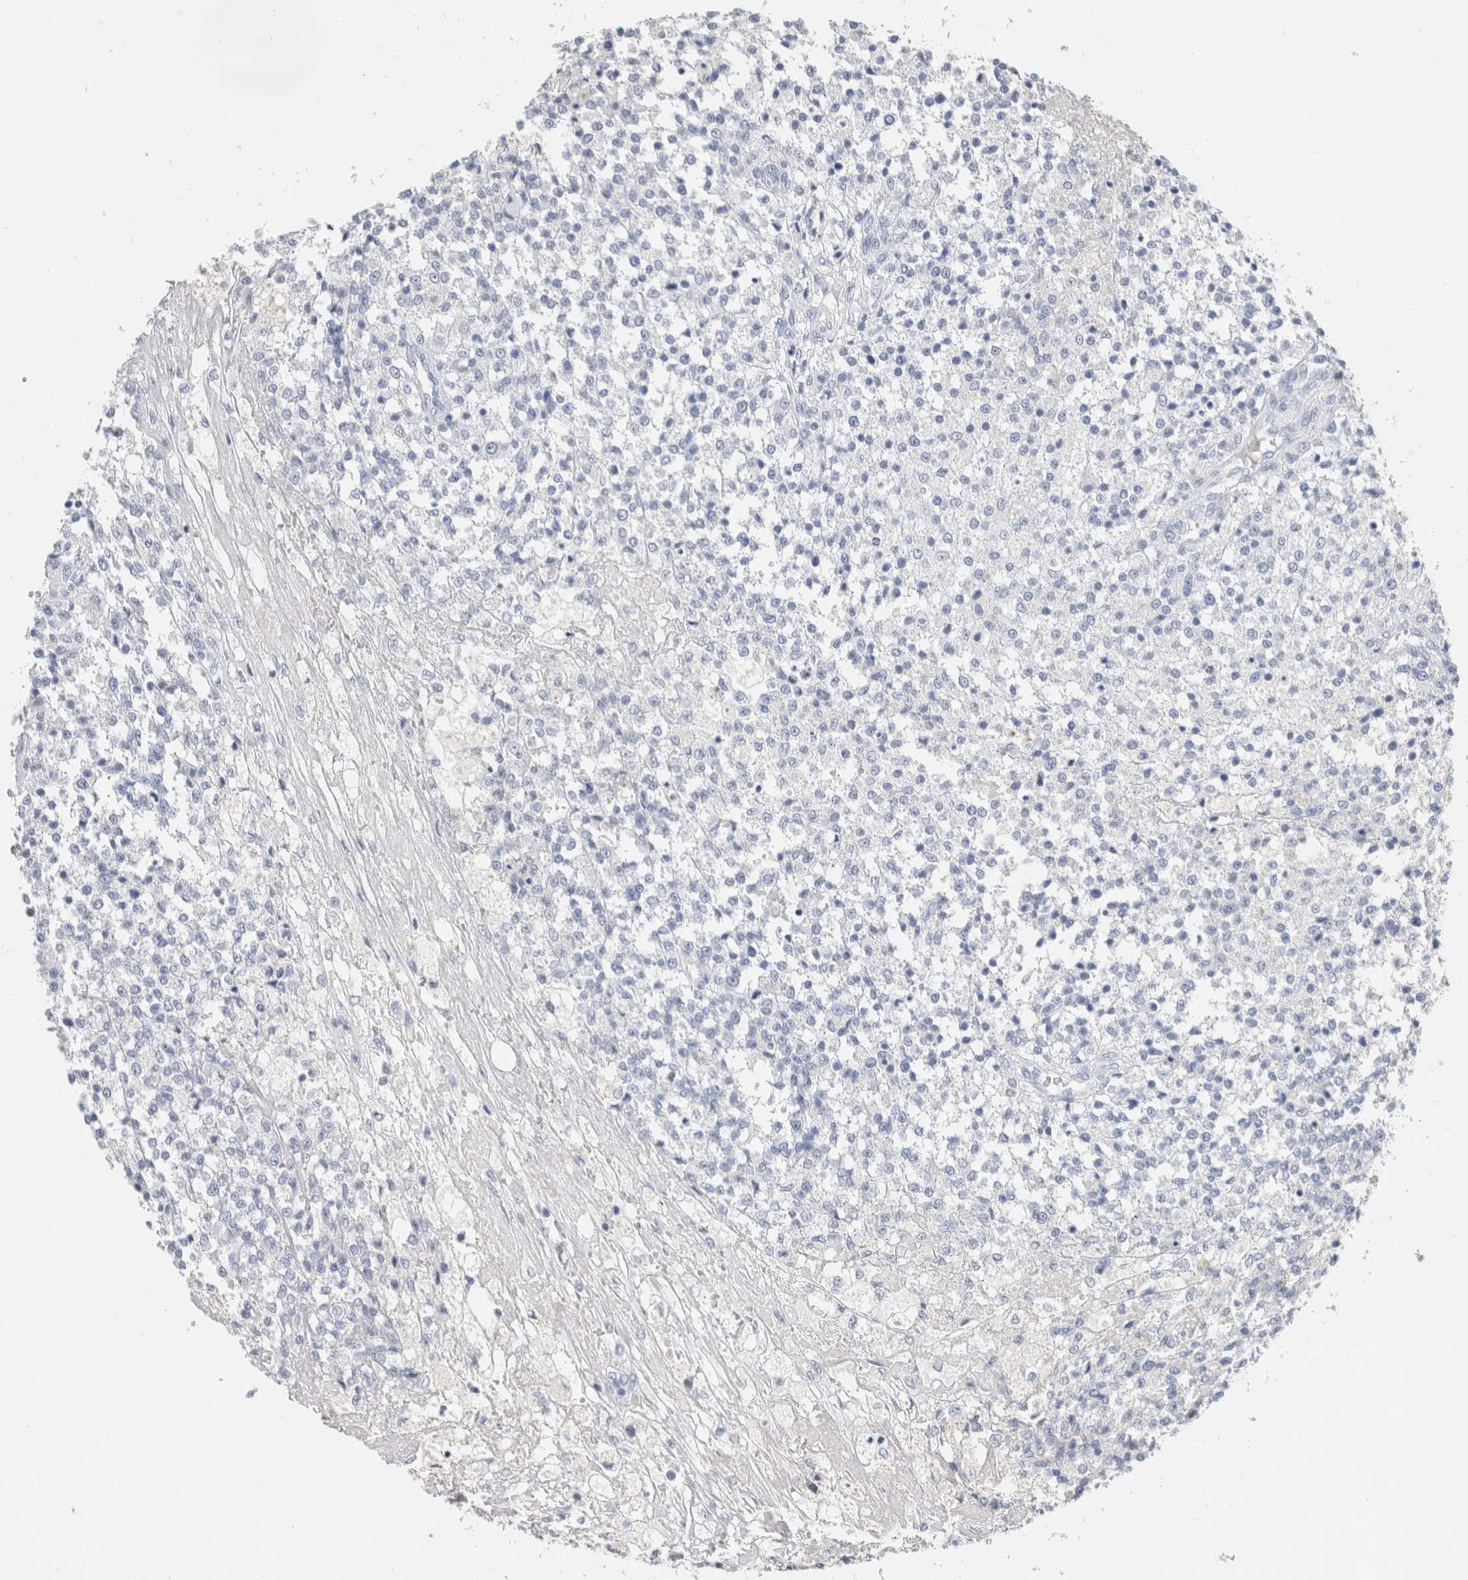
{"staining": {"intensity": "negative", "quantity": "none", "location": "none"}, "tissue": "testis cancer", "cell_type": "Tumor cells", "image_type": "cancer", "snomed": [{"axis": "morphology", "description": "Seminoma, NOS"}, {"axis": "topography", "description": "Testis"}], "caption": "The image shows no significant staining in tumor cells of testis cancer (seminoma).", "gene": "SCGB1A1", "patient": {"sex": "male", "age": 59}}